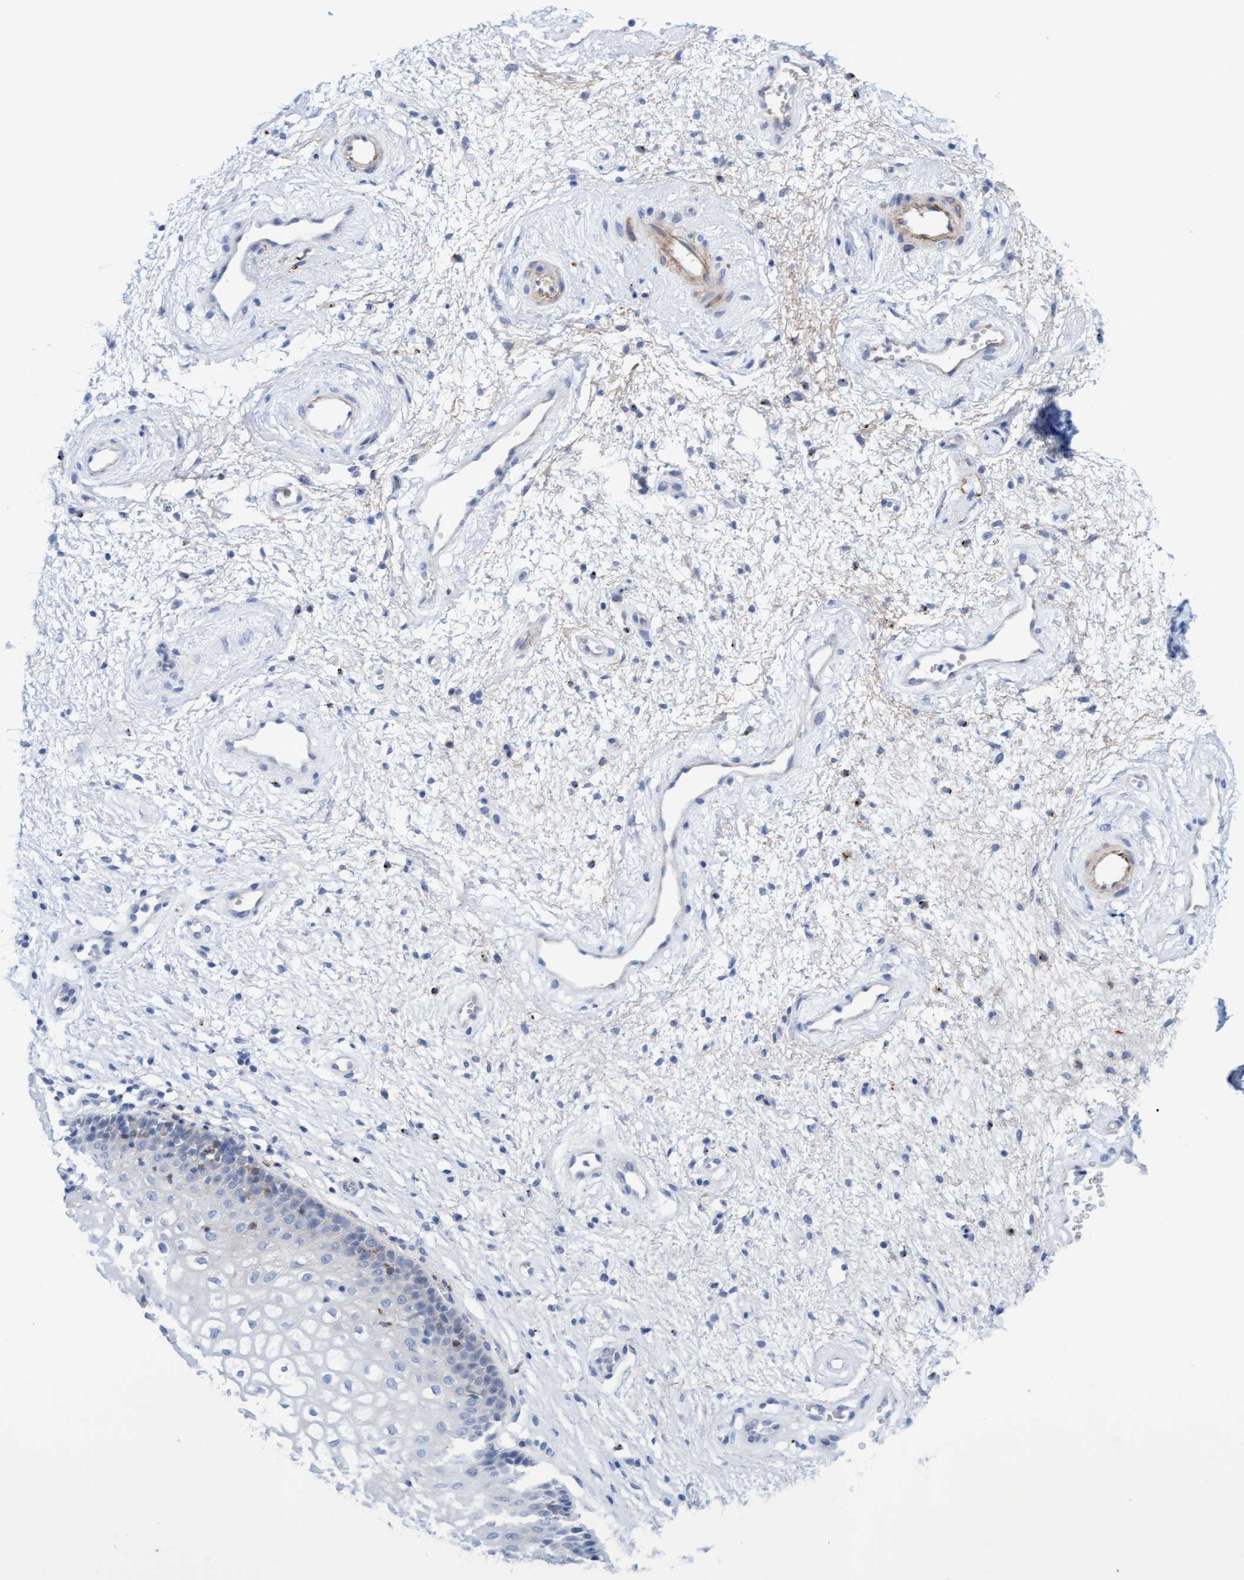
{"staining": {"intensity": "negative", "quantity": "none", "location": "none"}, "tissue": "vagina", "cell_type": "Squamous epithelial cells", "image_type": "normal", "snomed": [{"axis": "morphology", "description": "Normal tissue, NOS"}, {"axis": "topography", "description": "Vagina"}], "caption": "Immunohistochemistry (IHC) image of unremarkable human vagina stained for a protein (brown), which displays no expression in squamous epithelial cells.", "gene": "GGTA1", "patient": {"sex": "female", "age": 34}}